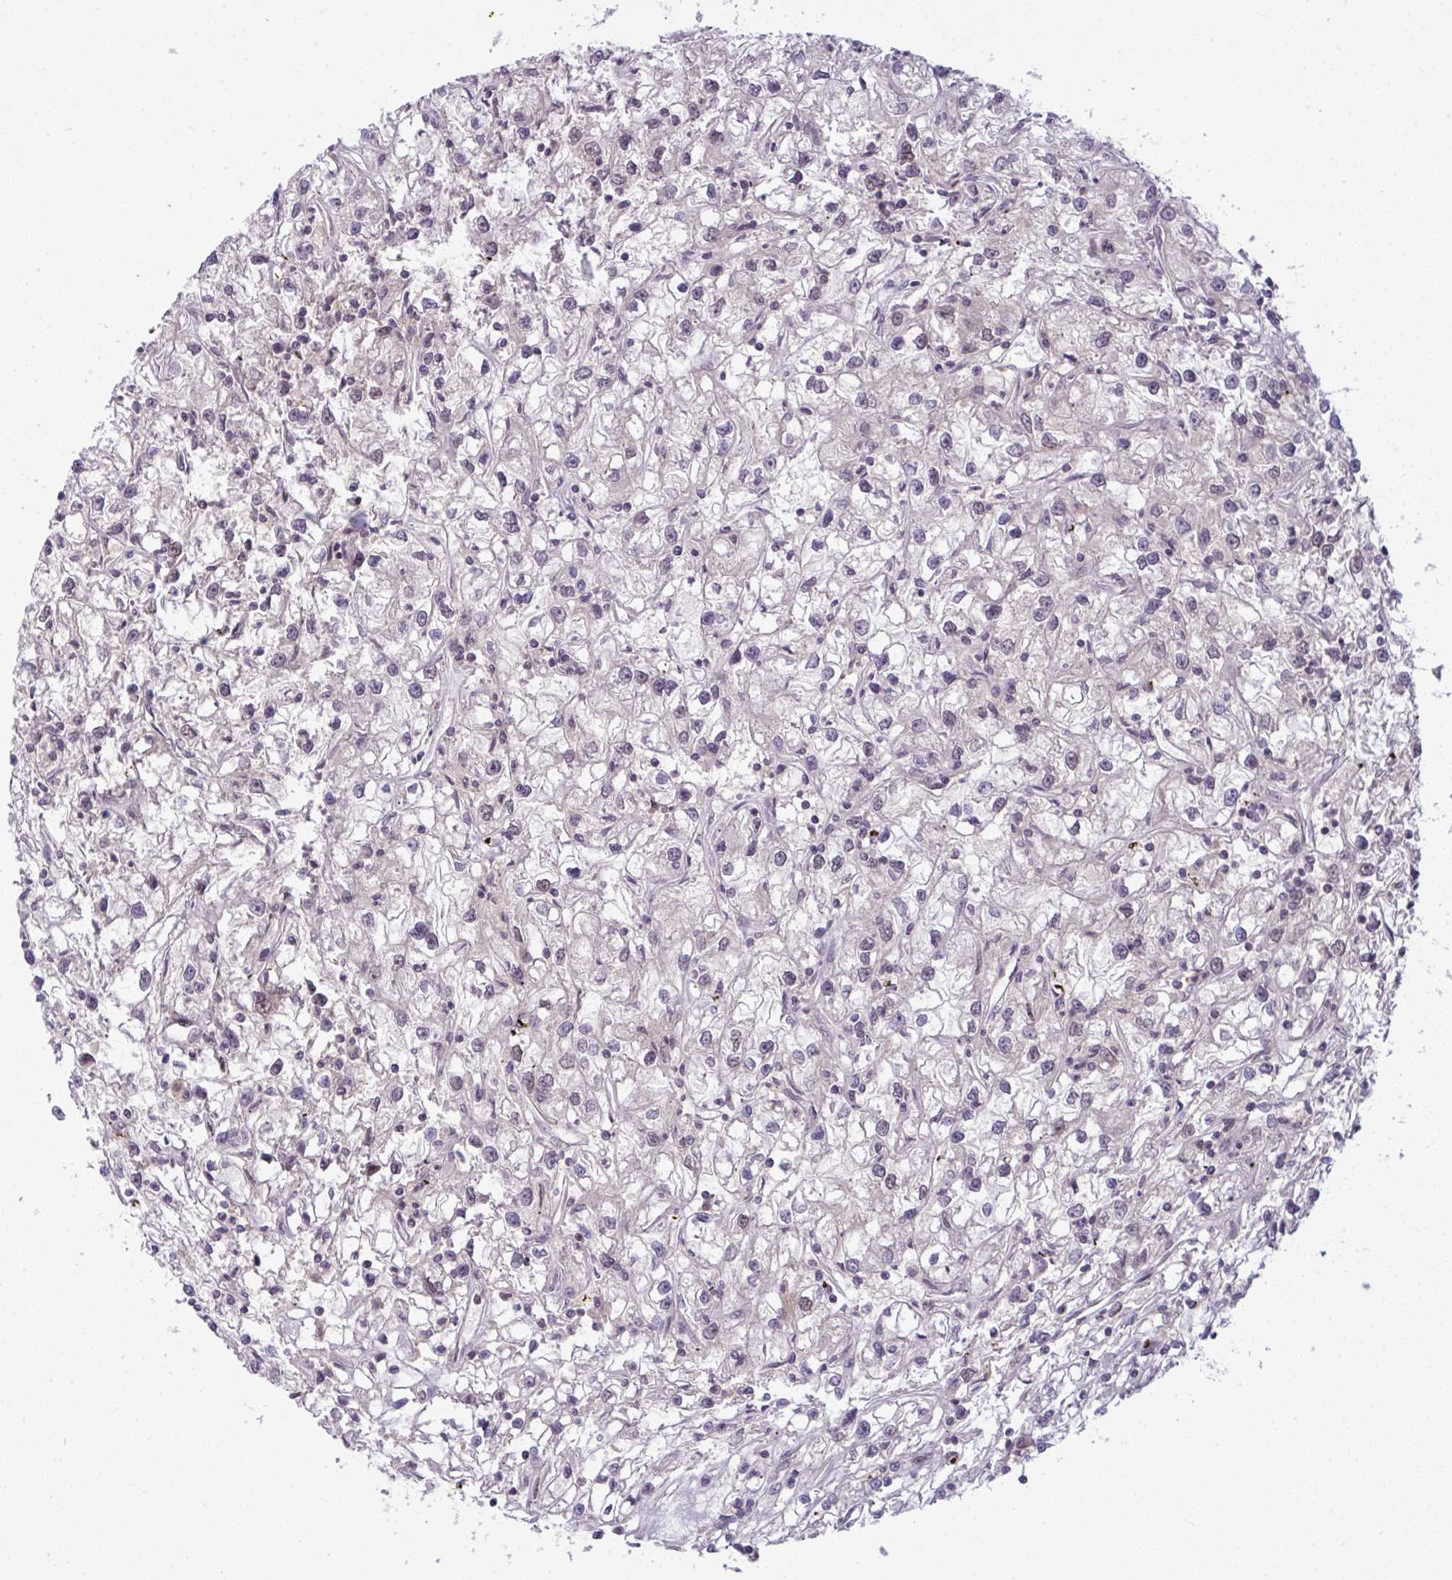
{"staining": {"intensity": "negative", "quantity": "none", "location": "none"}, "tissue": "renal cancer", "cell_type": "Tumor cells", "image_type": "cancer", "snomed": [{"axis": "morphology", "description": "Adenocarcinoma, NOS"}, {"axis": "topography", "description": "Kidney"}], "caption": "An immunohistochemistry (IHC) histopathology image of renal cancer (adenocarcinoma) is shown. There is no staining in tumor cells of renal cancer (adenocarcinoma).", "gene": "KLF2", "patient": {"sex": "female", "age": 59}}